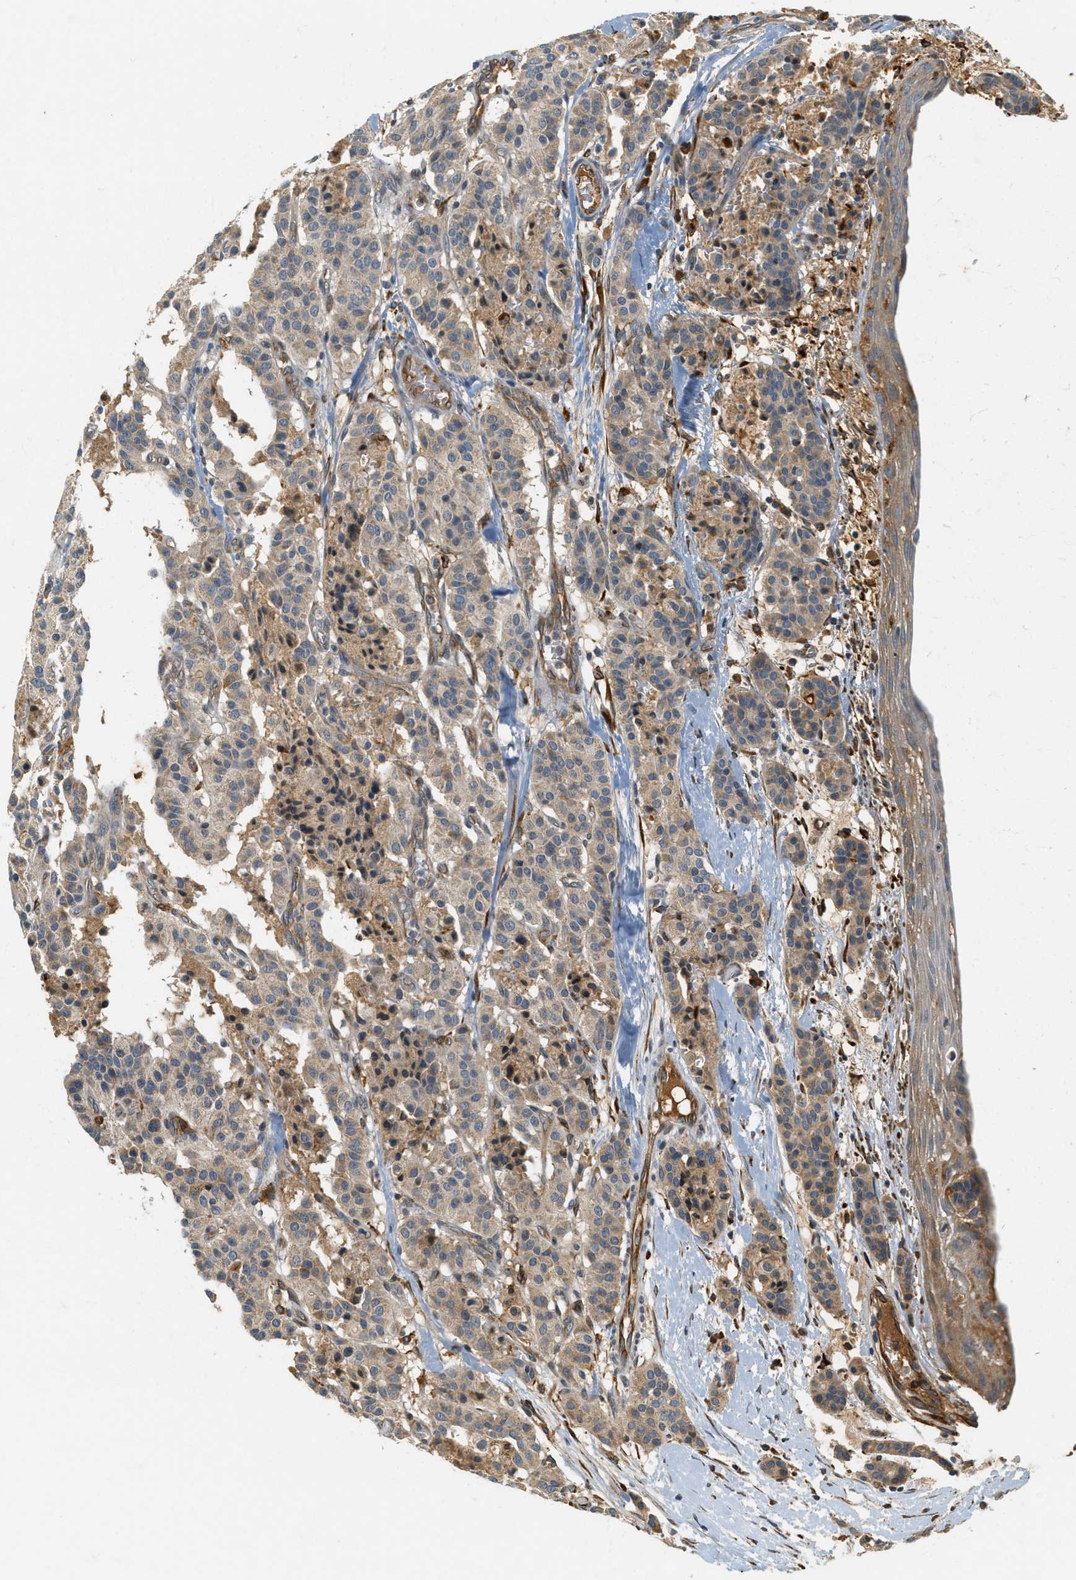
{"staining": {"intensity": "weak", "quantity": ">75%", "location": "cytoplasmic/membranous"}, "tissue": "carcinoid", "cell_type": "Tumor cells", "image_type": "cancer", "snomed": [{"axis": "morphology", "description": "Carcinoid, malignant, NOS"}, {"axis": "topography", "description": "Lung"}], "caption": "Malignant carcinoid stained for a protein exhibits weak cytoplasmic/membranous positivity in tumor cells.", "gene": "PDK1", "patient": {"sex": "male", "age": 30}}